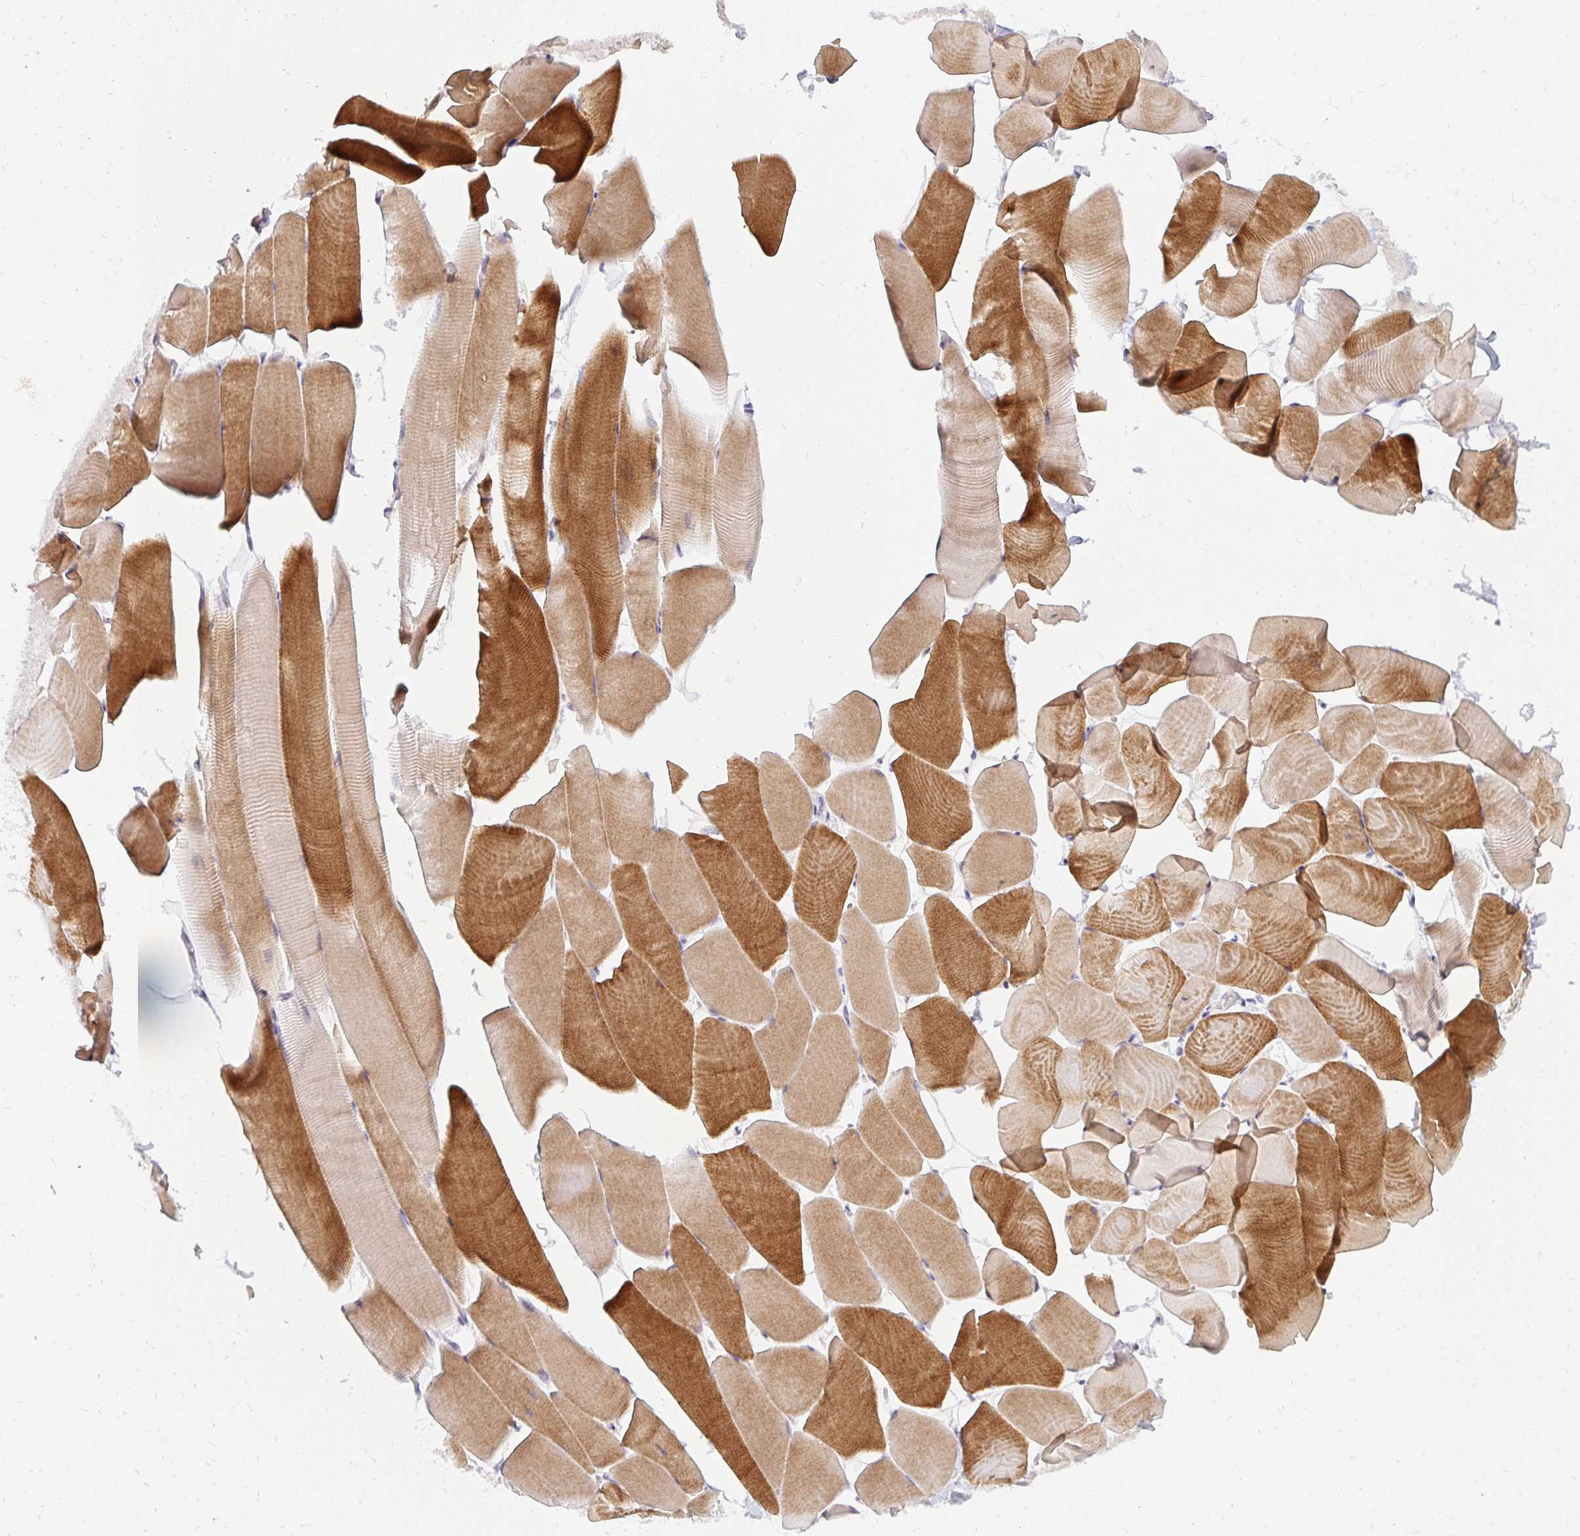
{"staining": {"intensity": "strong", "quantity": ">75%", "location": "cytoplasmic/membranous"}, "tissue": "skeletal muscle", "cell_type": "Myocytes", "image_type": "normal", "snomed": [{"axis": "morphology", "description": "Normal tissue, NOS"}, {"axis": "topography", "description": "Skeletal muscle"}], "caption": "Skeletal muscle stained with immunohistochemistry displays strong cytoplasmic/membranous staining in about >75% of myocytes.", "gene": "PPP1R3G", "patient": {"sex": "male", "age": 25}}